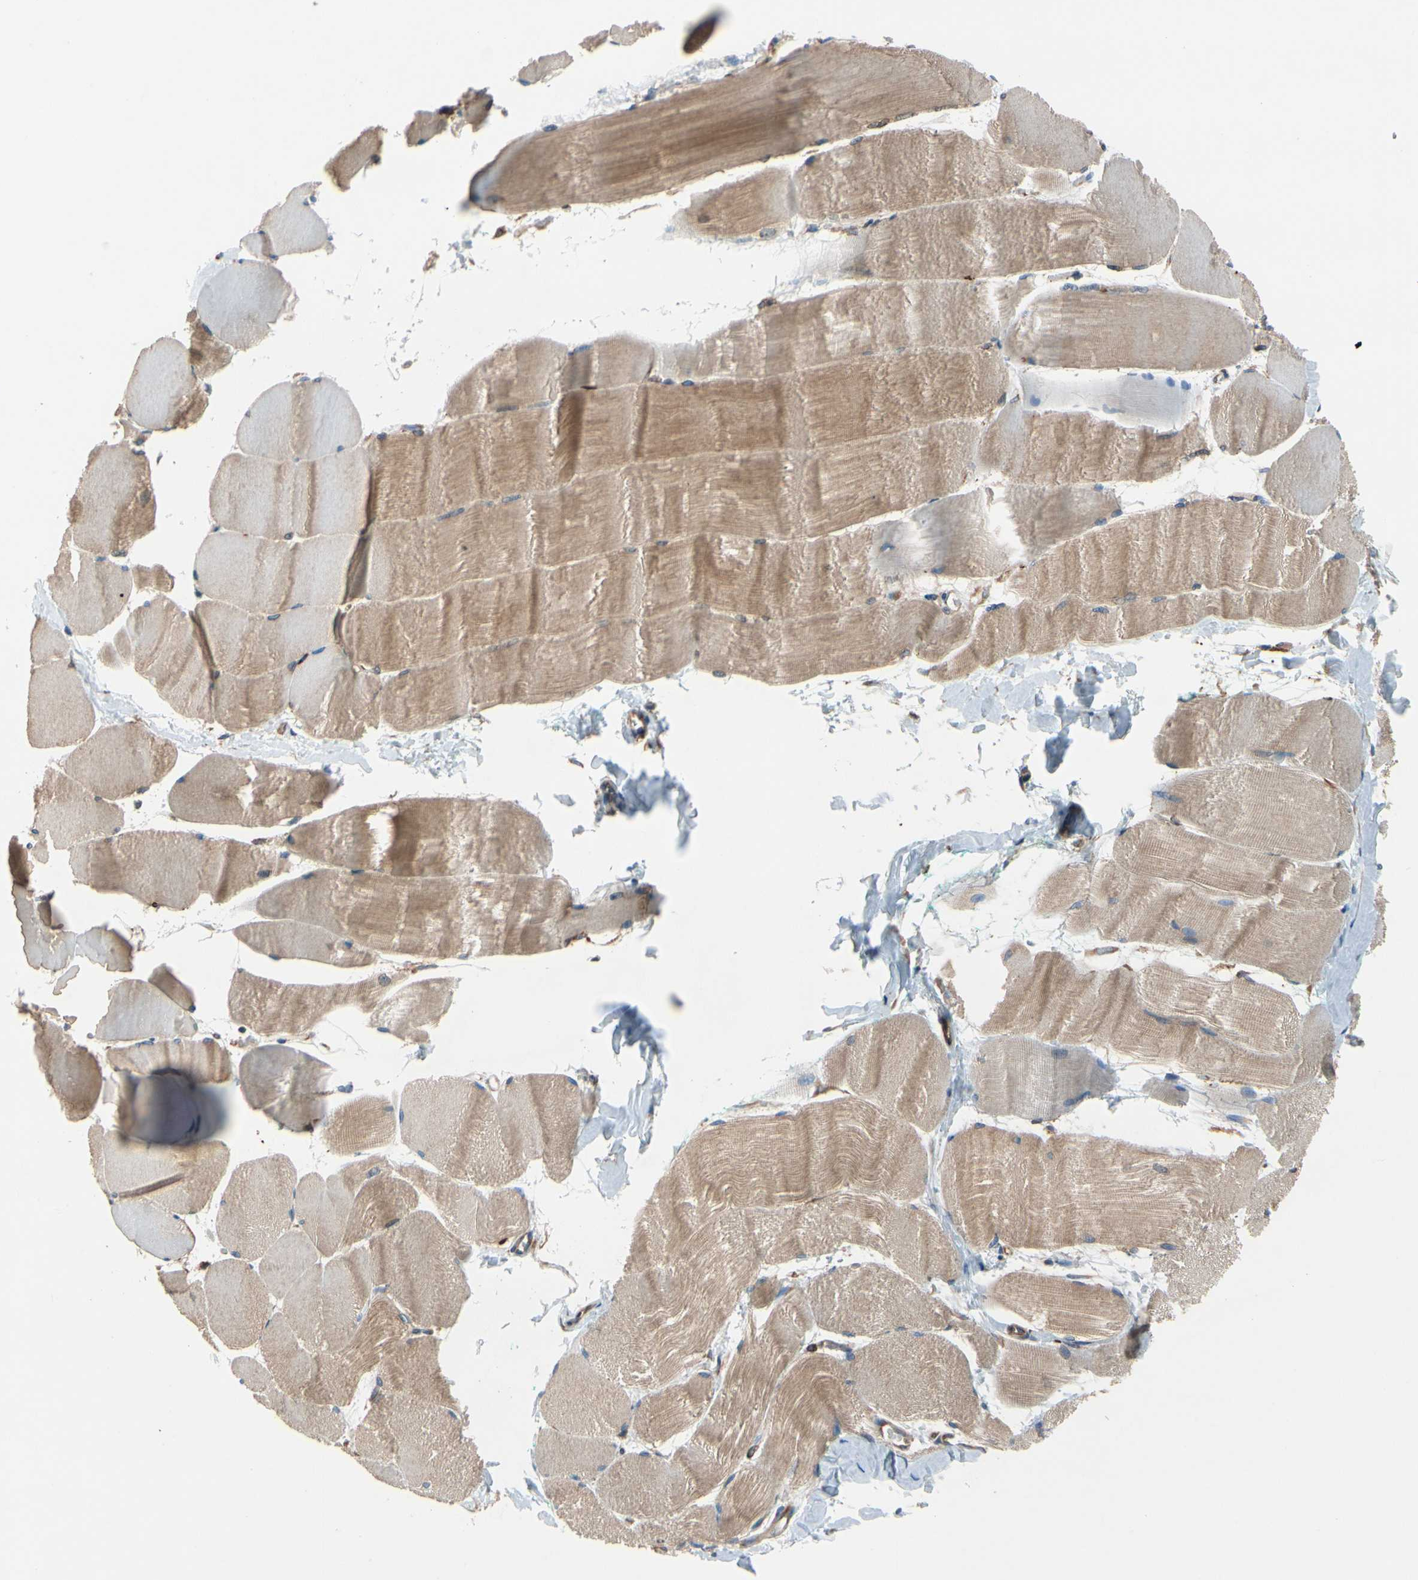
{"staining": {"intensity": "moderate", "quantity": ">75%", "location": "cytoplasmic/membranous"}, "tissue": "skeletal muscle", "cell_type": "Myocytes", "image_type": "normal", "snomed": [{"axis": "morphology", "description": "Normal tissue, NOS"}, {"axis": "morphology", "description": "Squamous cell carcinoma, NOS"}, {"axis": "topography", "description": "Skeletal muscle"}], "caption": "Immunohistochemical staining of unremarkable human skeletal muscle demonstrates medium levels of moderate cytoplasmic/membranous staining in approximately >75% of myocytes. The protein is shown in brown color, while the nuclei are stained blue.", "gene": "CLCC1", "patient": {"sex": "male", "age": 51}}